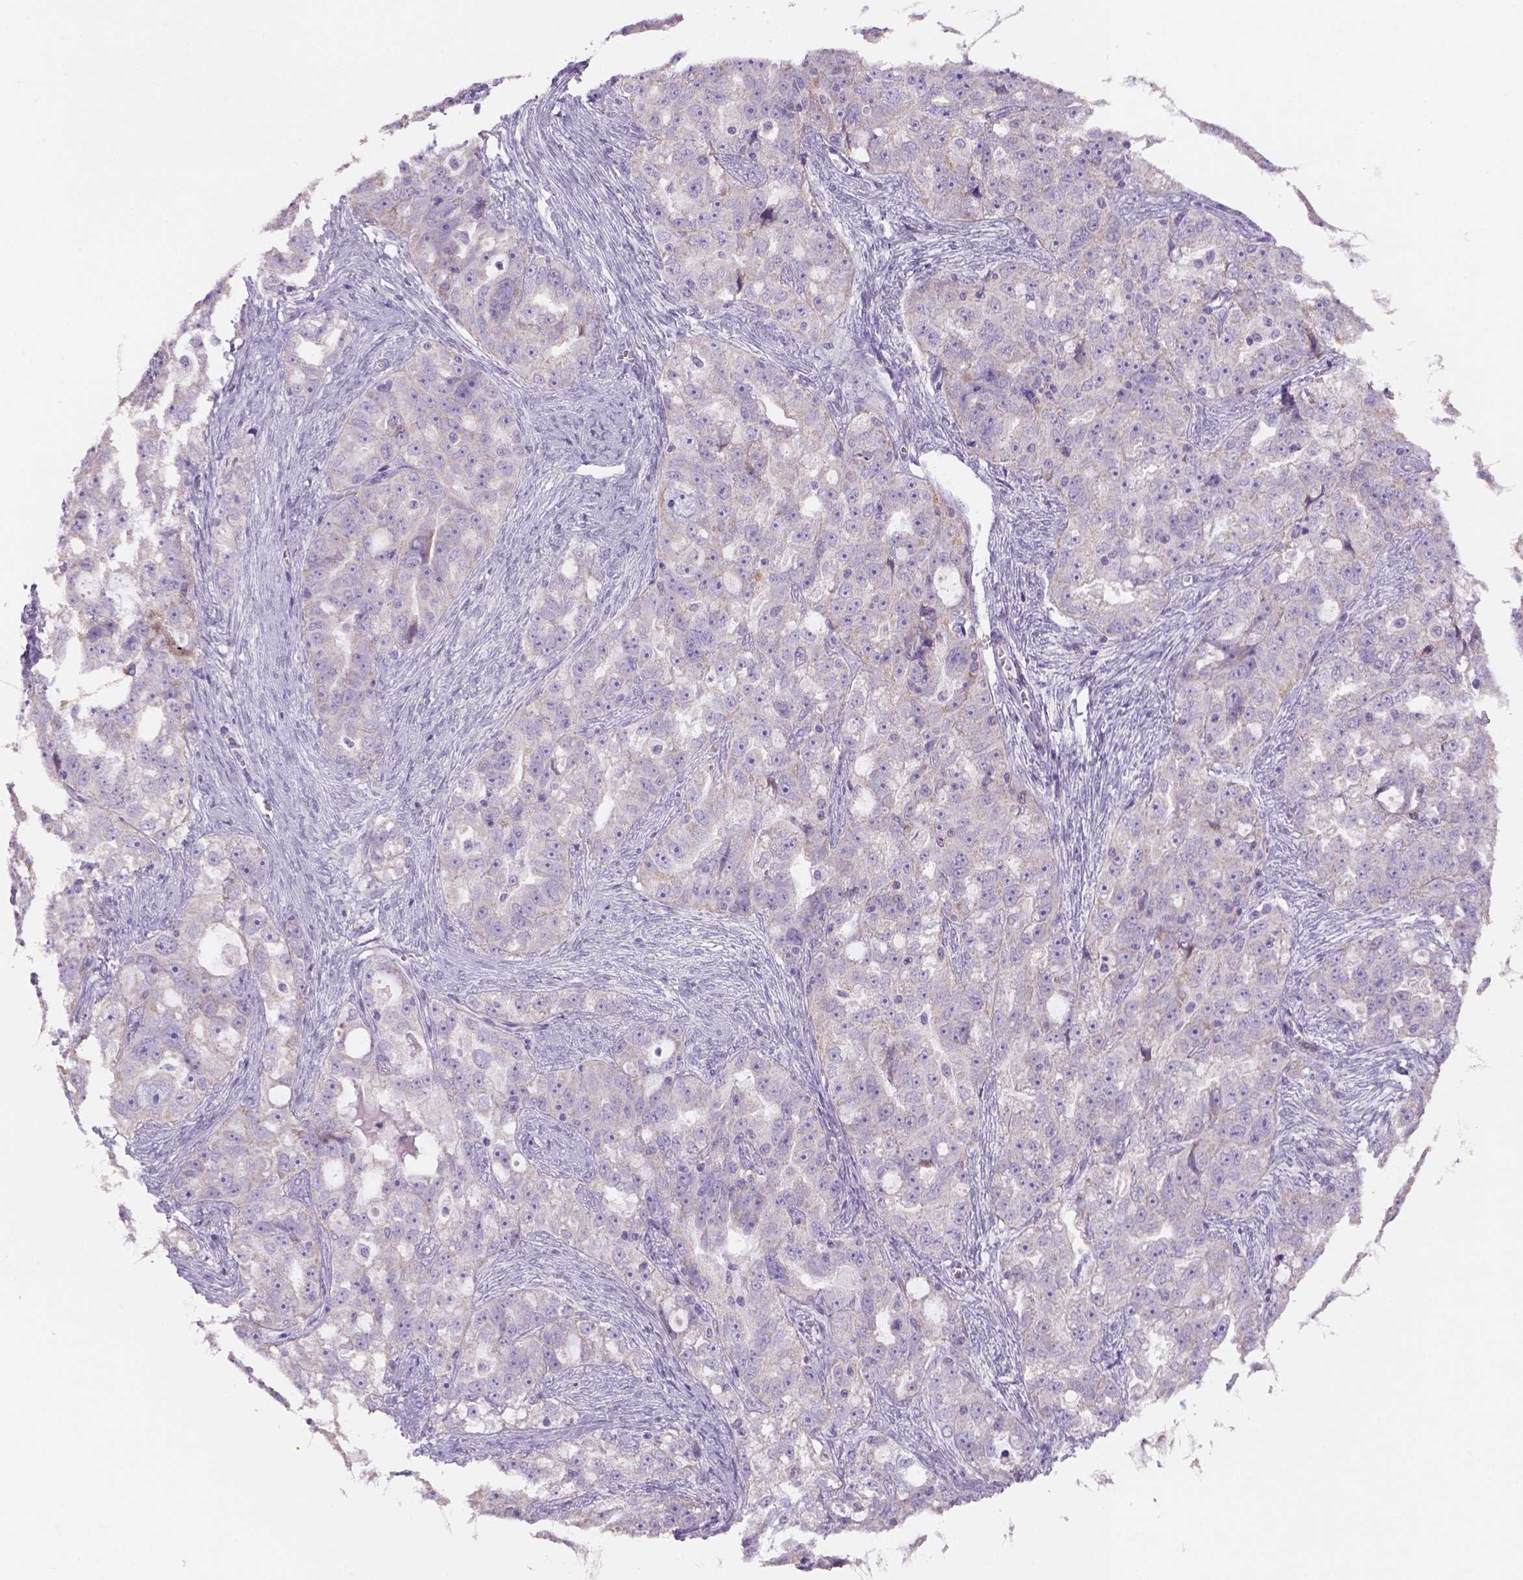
{"staining": {"intensity": "negative", "quantity": "none", "location": "none"}, "tissue": "ovarian cancer", "cell_type": "Tumor cells", "image_type": "cancer", "snomed": [{"axis": "morphology", "description": "Cystadenocarcinoma, serous, NOS"}, {"axis": "topography", "description": "Ovary"}], "caption": "Image shows no significant protein staining in tumor cells of serous cystadenocarcinoma (ovarian).", "gene": "ADGRV1", "patient": {"sex": "female", "age": 51}}